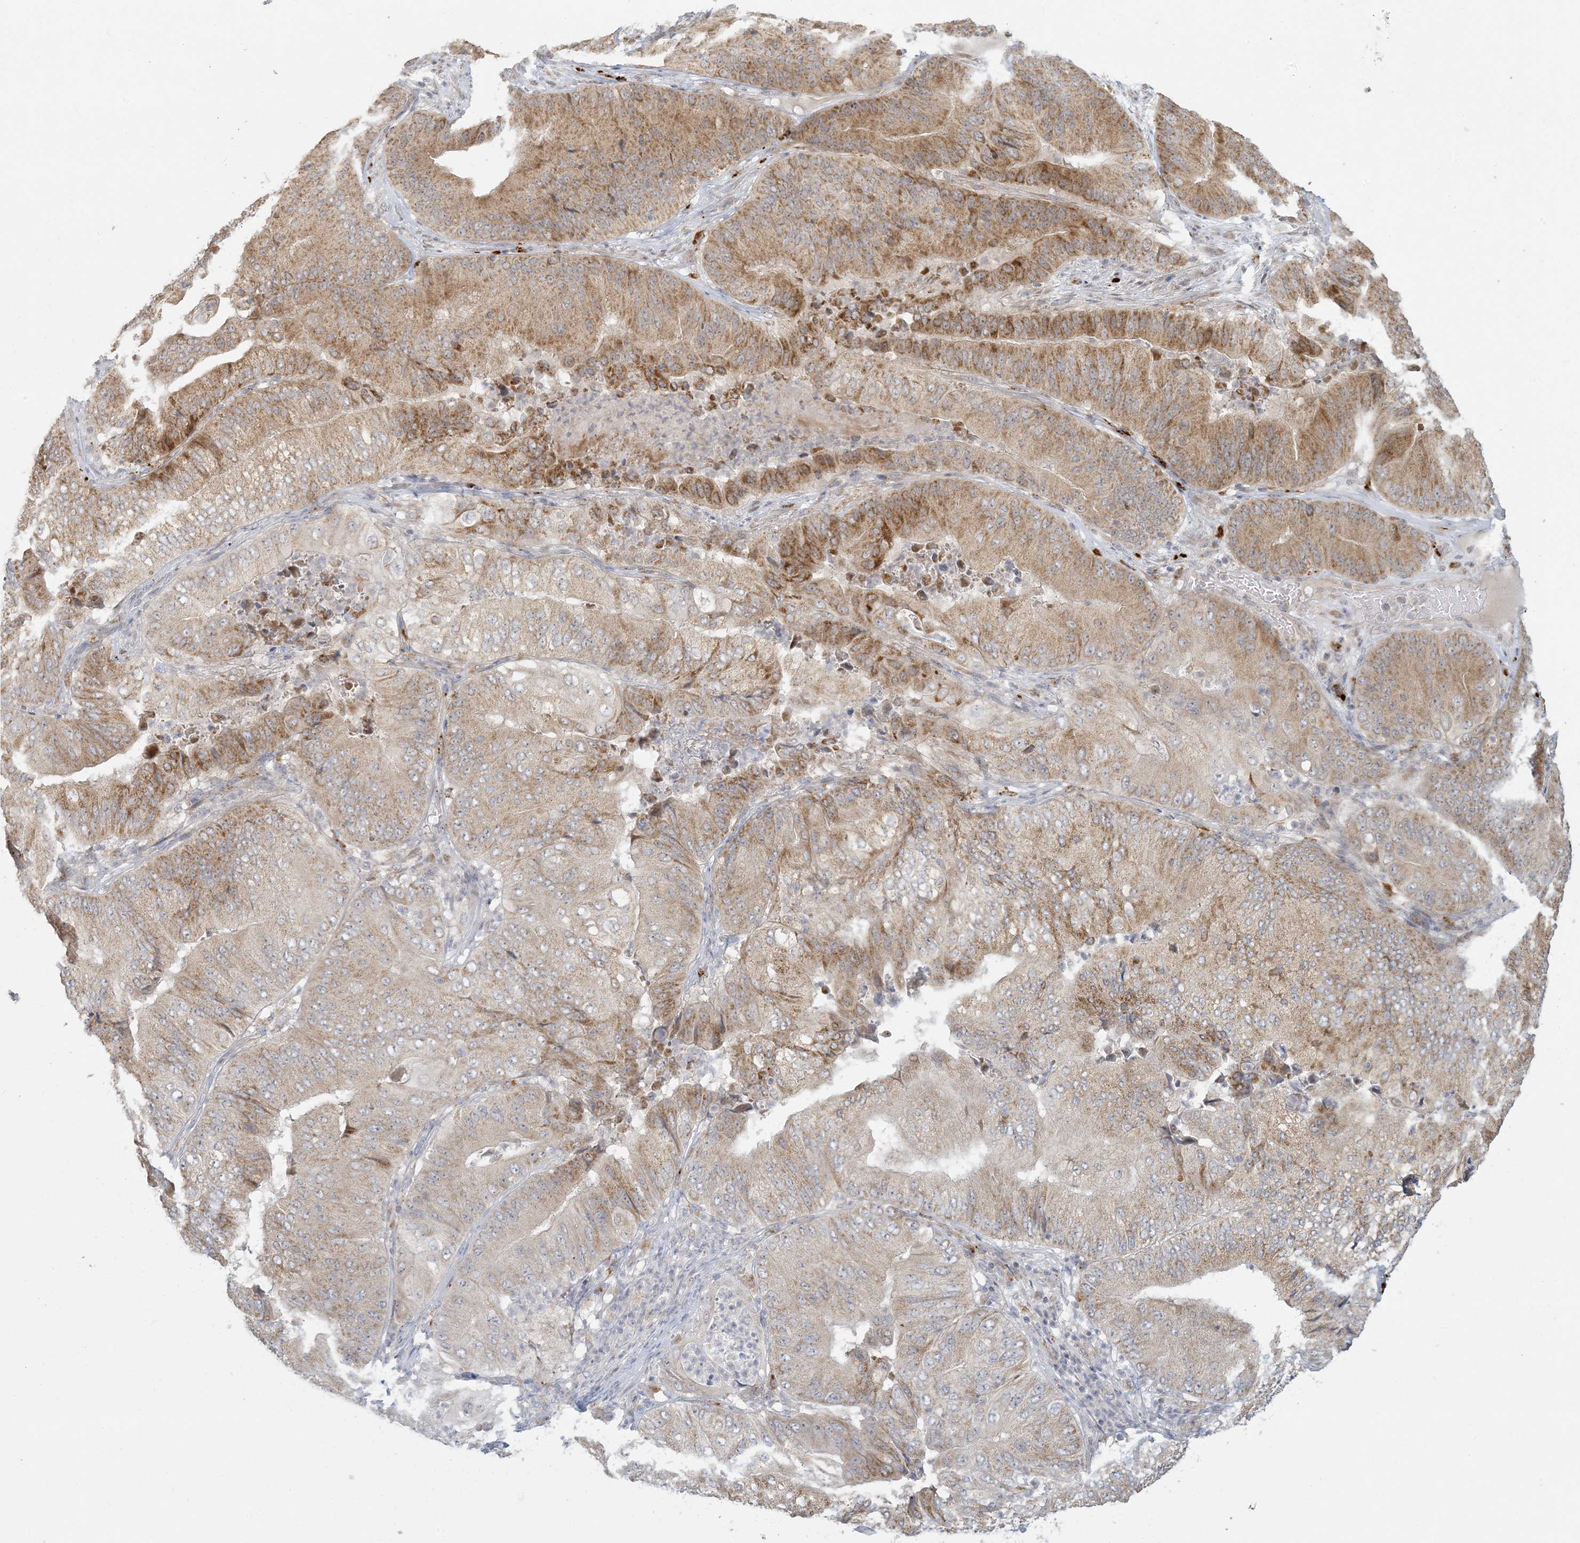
{"staining": {"intensity": "moderate", "quantity": ">75%", "location": "cytoplasmic/membranous"}, "tissue": "pancreatic cancer", "cell_type": "Tumor cells", "image_type": "cancer", "snomed": [{"axis": "morphology", "description": "Adenocarcinoma, NOS"}, {"axis": "topography", "description": "Pancreas"}], "caption": "The immunohistochemical stain shows moderate cytoplasmic/membranous positivity in tumor cells of pancreatic adenocarcinoma tissue.", "gene": "MCAT", "patient": {"sex": "female", "age": 77}}